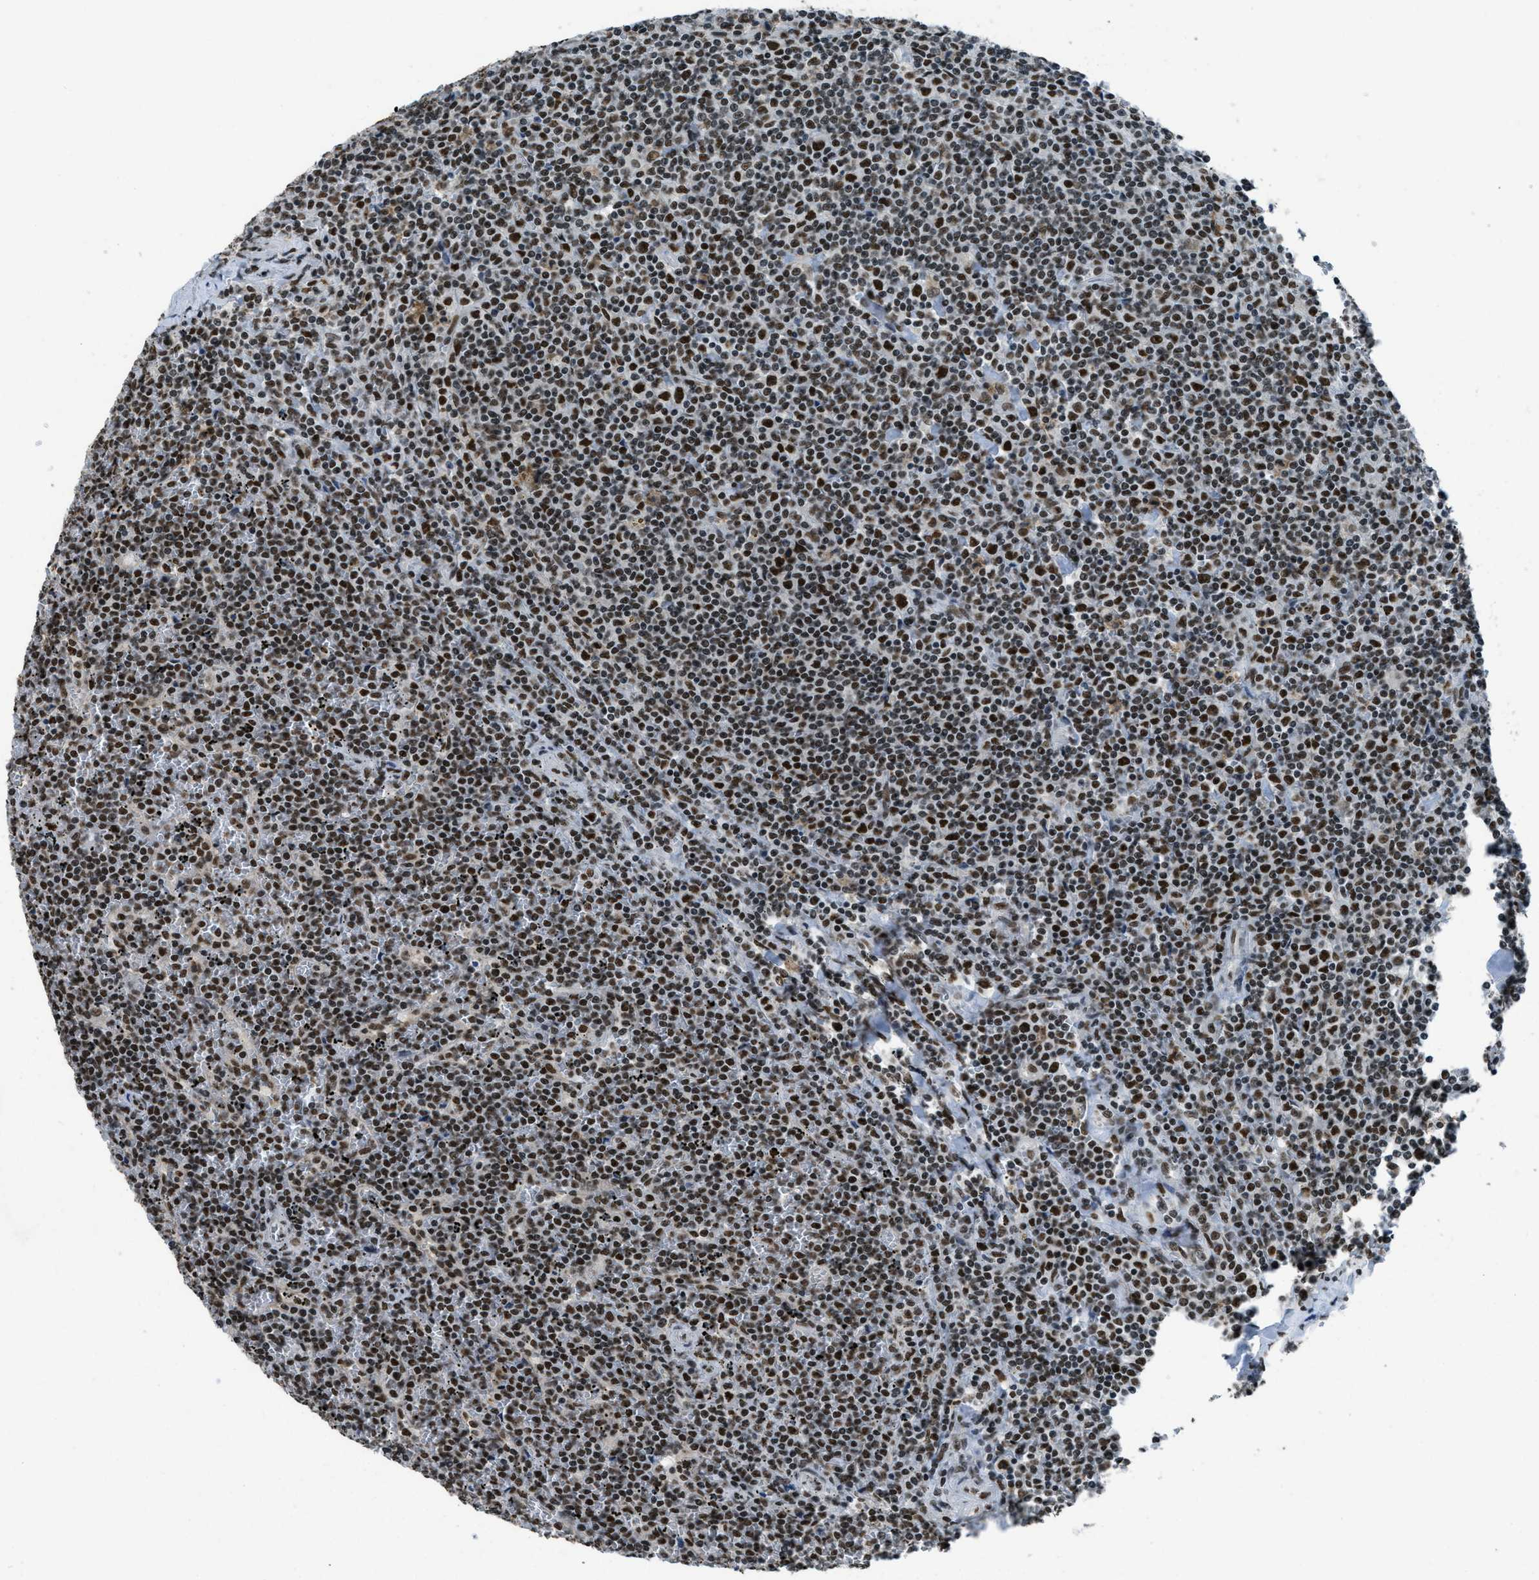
{"staining": {"intensity": "strong", "quantity": ">75%", "location": "nuclear"}, "tissue": "lymphoma", "cell_type": "Tumor cells", "image_type": "cancer", "snomed": [{"axis": "morphology", "description": "Malignant lymphoma, non-Hodgkin's type, Low grade"}, {"axis": "topography", "description": "Spleen"}], "caption": "Tumor cells demonstrate high levels of strong nuclear staining in about >75% of cells in human lymphoma.", "gene": "GATAD2B", "patient": {"sex": "female", "age": 19}}